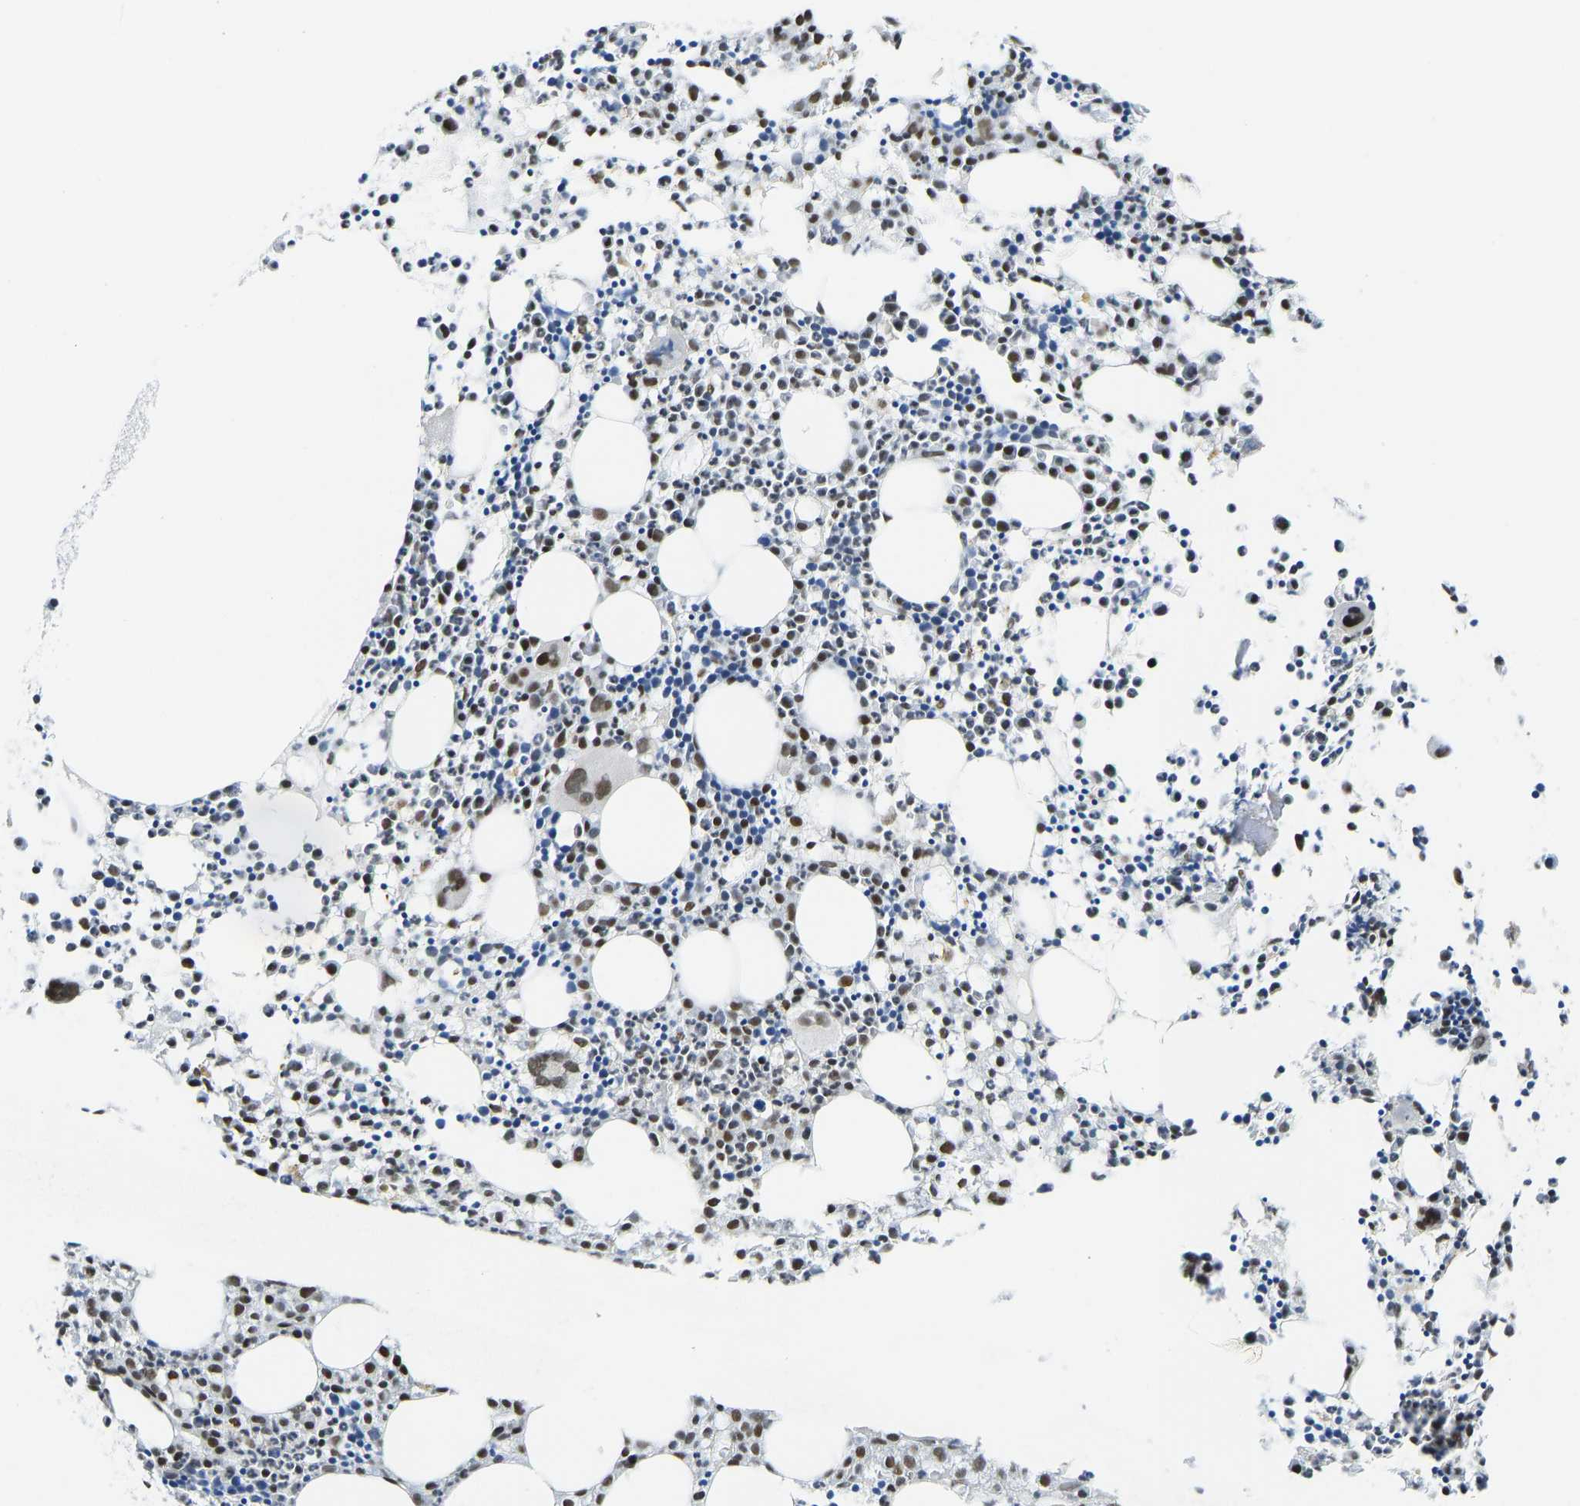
{"staining": {"intensity": "strong", "quantity": "25%-75%", "location": "nuclear"}, "tissue": "bone marrow", "cell_type": "Hematopoietic cells", "image_type": "normal", "snomed": [{"axis": "morphology", "description": "Normal tissue, NOS"}, {"axis": "morphology", "description": "Inflammation, NOS"}, {"axis": "topography", "description": "Bone marrow"}], "caption": "Immunohistochemistry image of normal bone marrow: human bone marrow stained using immunohistochemistry reveals high levels of strong protein expression localized specifically in the nuclear of hematopoietic cells, appearing as a nuclear brown color.", "gene": "FOXK1", "patient": {"sex": "male", "age": 25}}